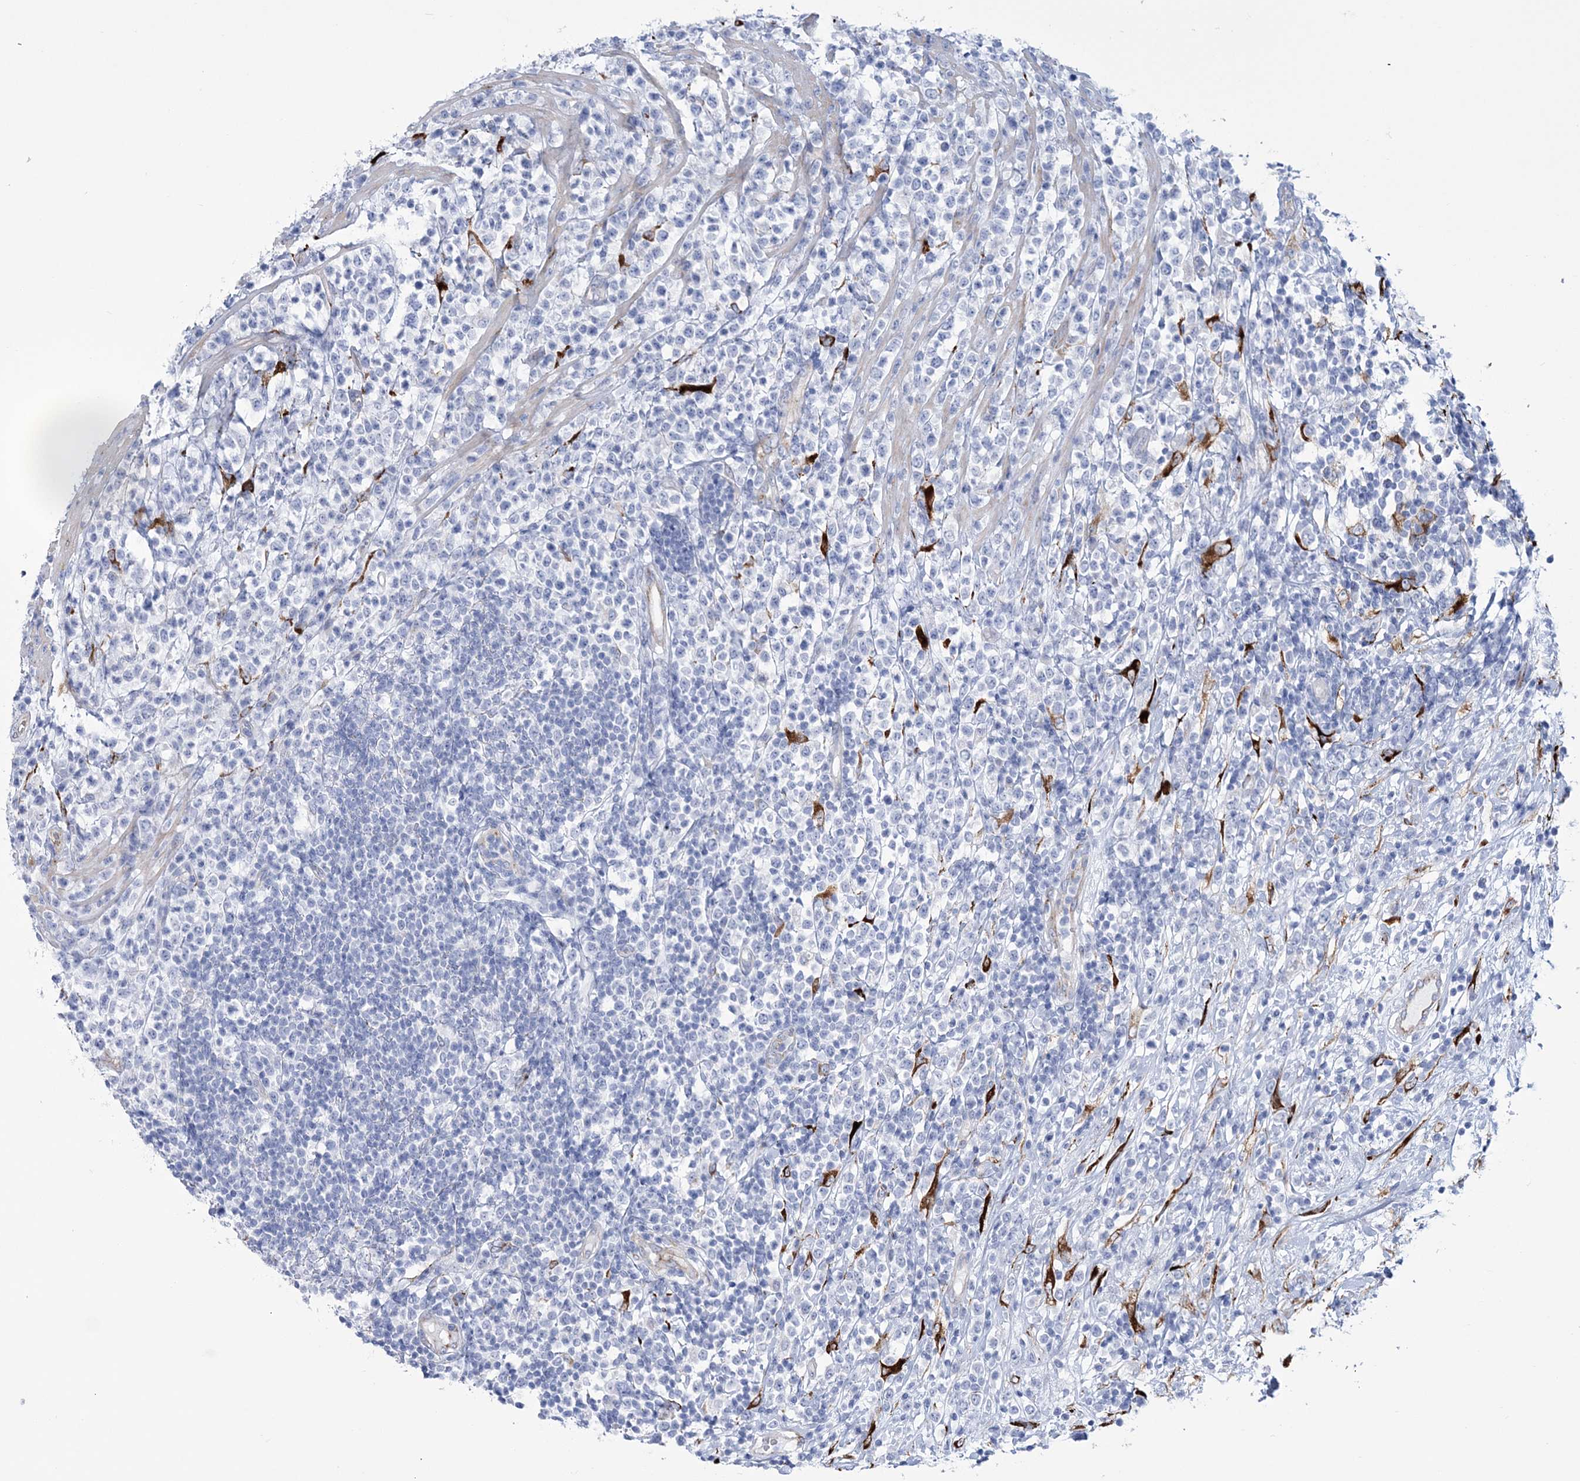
{"staining": {"intensity": "negative", "quantity": "none", "location": "none"}, "tissue": "lymphoma", "cell_type": "Tumor cells", "image_type": "cancer", "snomed": [{"axis": "morphology", "description": "Malignant lymphoma, non-Hodgkin's type, High grade"}, {"axis": "topography", "description": "Colon"}], "caption": "This is an immunohistochemistry photomicrograph of human high-grade malignant lymphoma, non-Hodgkin's type. There is no staining in tumor cells.", "gene": "RAB11FIP5", "patient": {"sex": "female", "age": 53}}